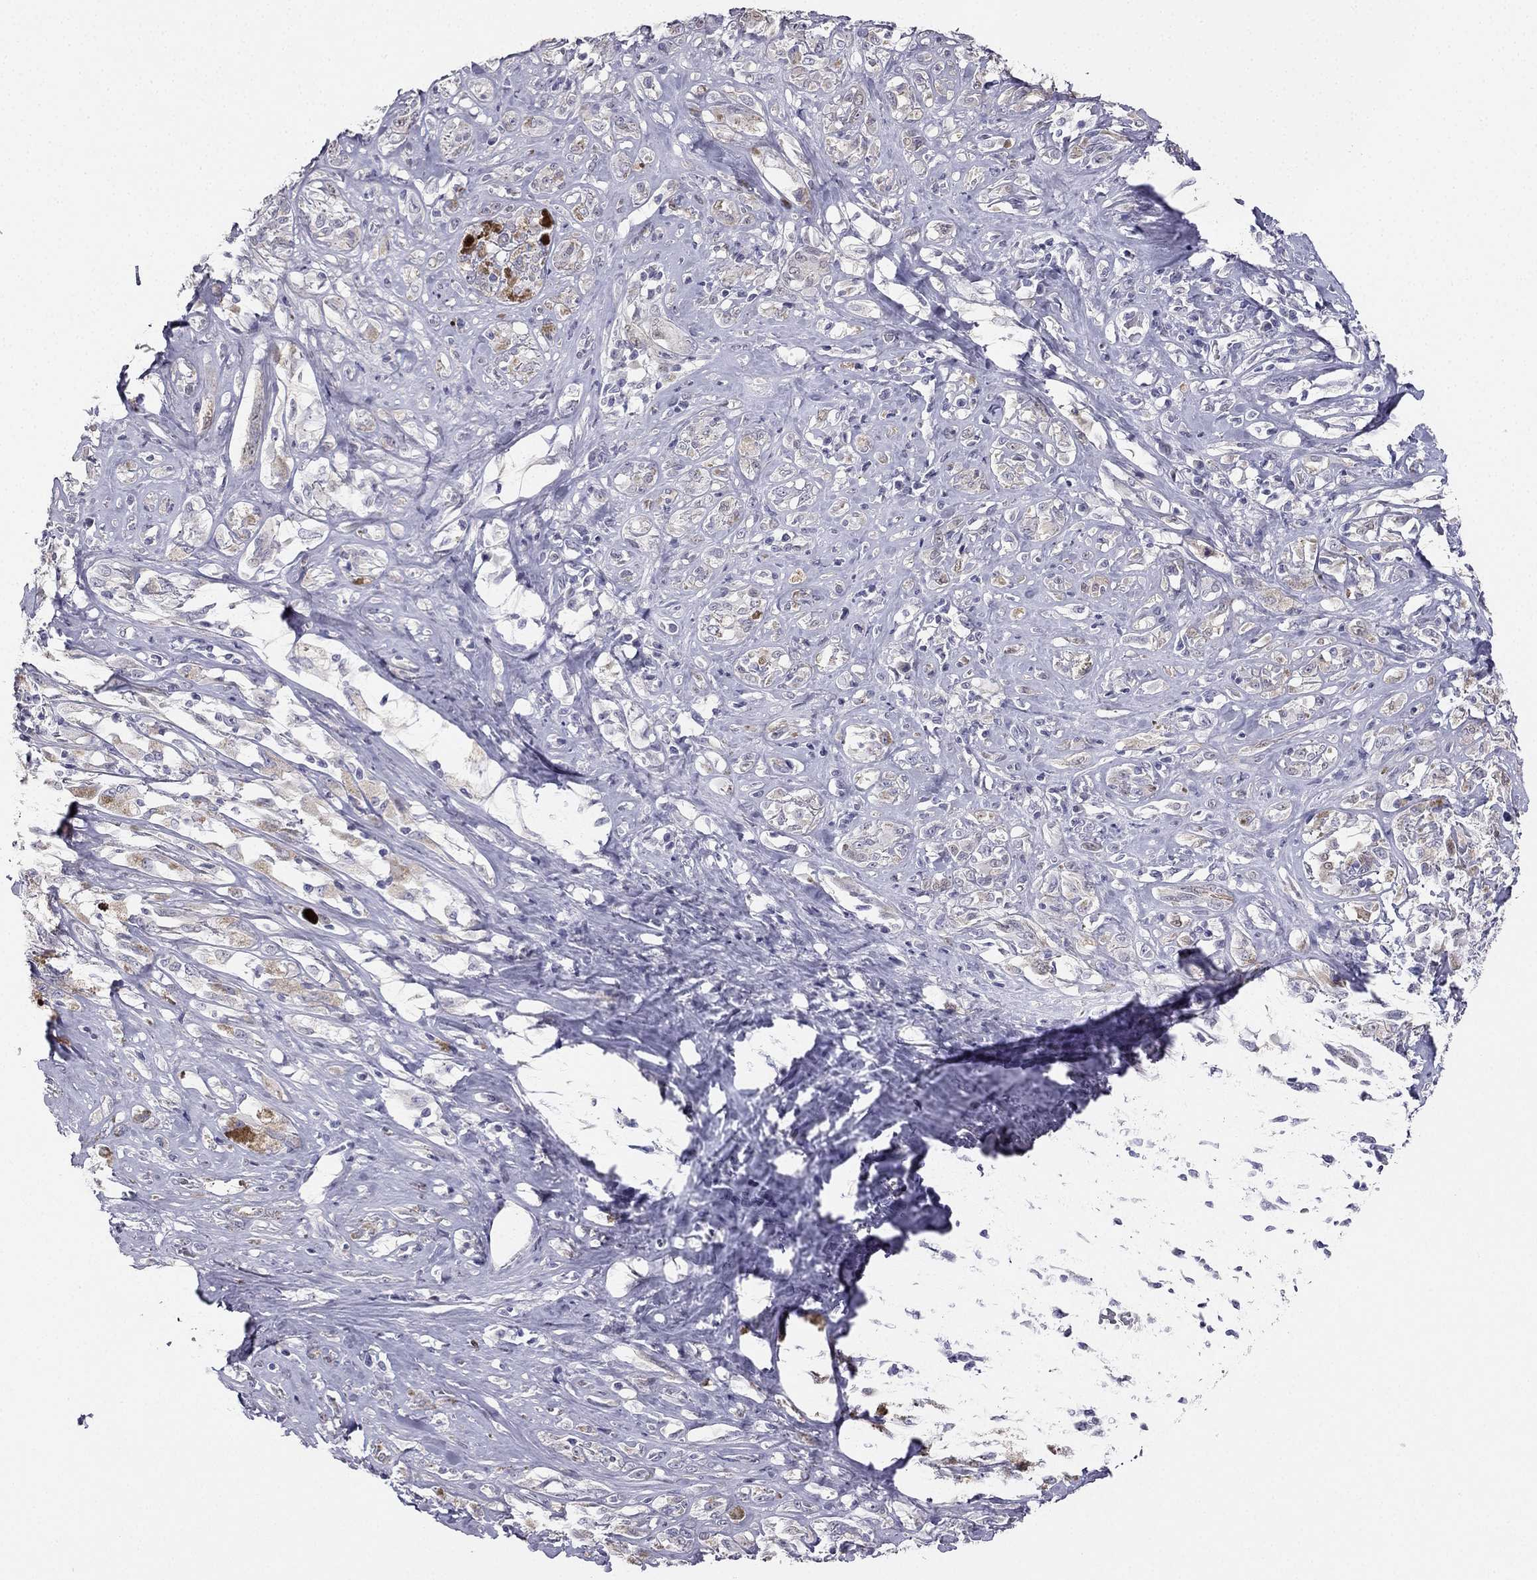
{"staining": {"intensity": "moderate", "quantity": "<25%", "location": "cytoplasmic/membranous"}, "tissue": "melanoma", "cell_type": "Tumor cells", "image_type": "cancer", "snomed": [{"axis": "morphology", "description": "Malignant melanoma, NOS"}, {"axis": "topography", "description": "Skin"}], "caption": "Moderate cytoplasmic/membranous expression is identified in about <25% of tumor cells in malignant melanoma.", "gene": "CALB2", "patient": {"sex": "female", "age": 91}}